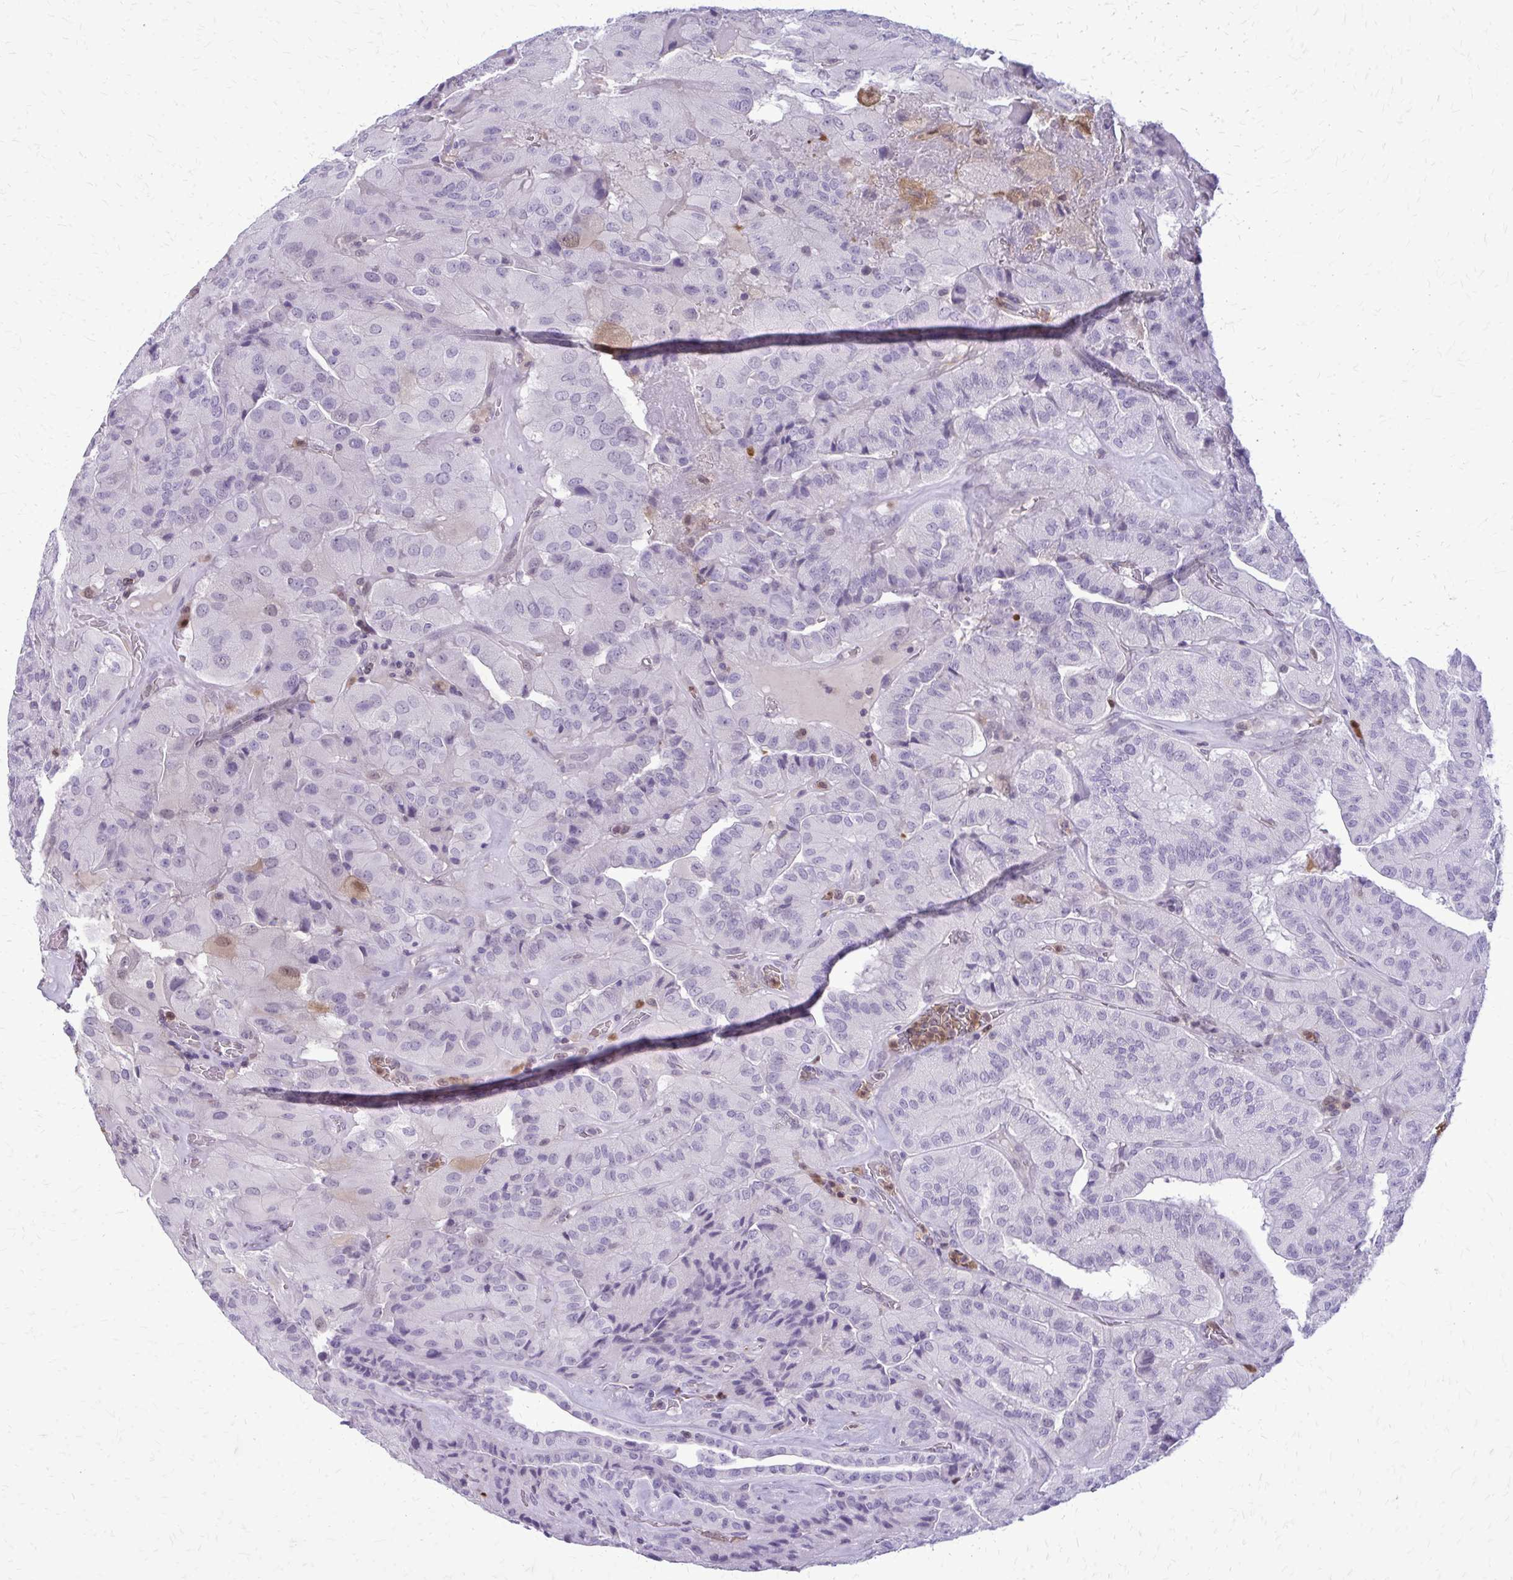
{"staining": {"intensity": "negative", "quantity": "none", "location": "none"}, "tissue": "thyroid cancer", "cell_type": "Tumor cells", "image_type": "cancer", "snomed": [{"axis": "morphology", "description": "Normal tissue, NOS"}, {"axis": "morphology", "description": "Papillary adenocarcinoma, NOS"}, {"axis": "topography", "description": "Thyroid gland"}], "caption": "Immunohistochemistry (IHC) micrograph of neoplastic tissue: papillary adenocarcinoma (thyroid) stained with DAB (3,3'-diaminobenzidine) demonstrates no significant protein positivity in tumor cells.", "gene": "GLRX", "patient": {"sex": "female", "age": 59}}